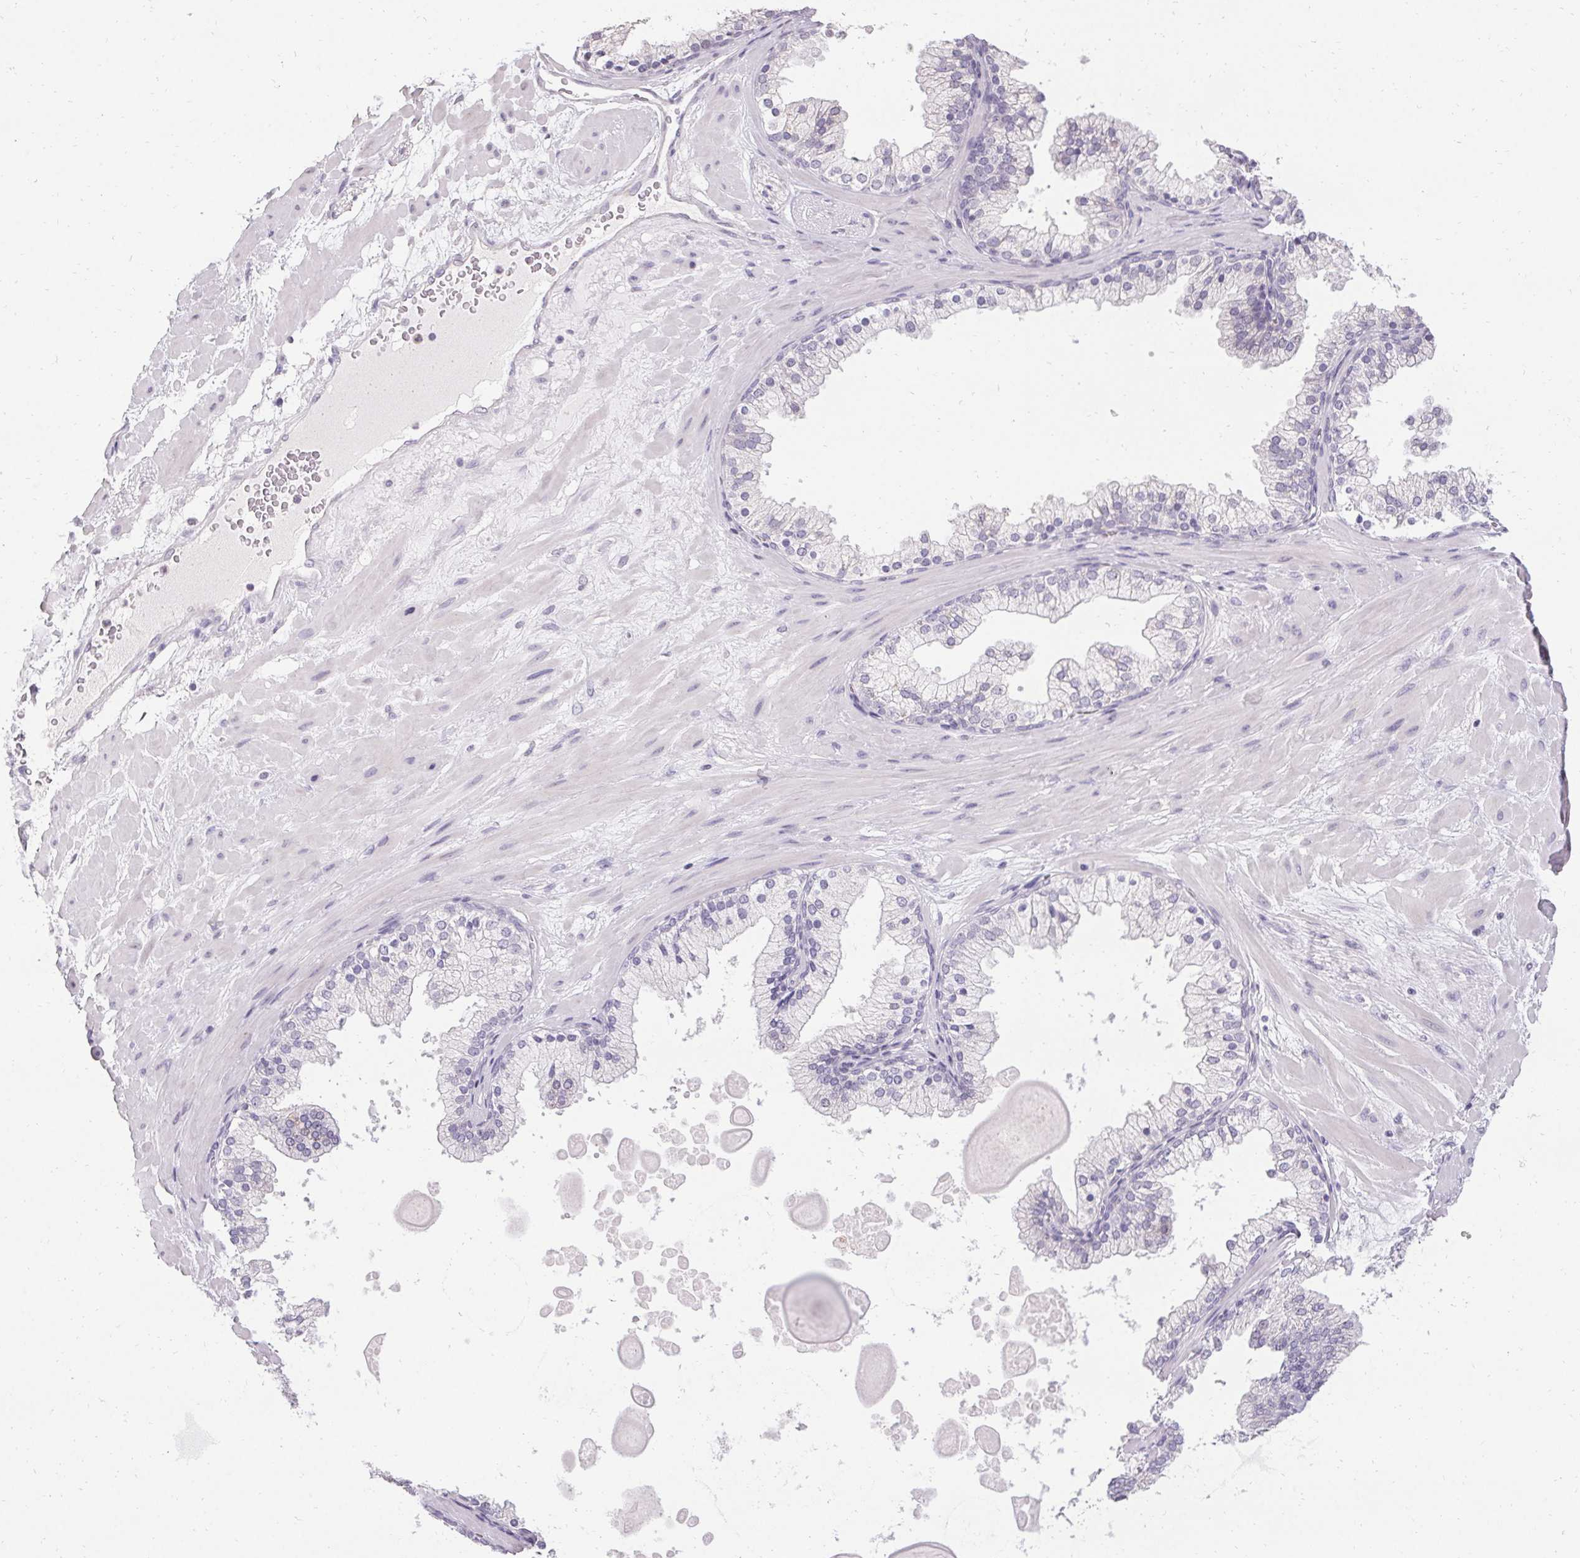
{"staining": {"intensity": "negative", "quantity": "none", "location": "none"}, "tissue": "soft tissue", "cell_type": "Fibroblasts", "image_type": "normal", "snomed": [{"axis": "morphology", "description": "Normal tissue, NOS"}, {"axis": "topography", "description": "Prostate"}, {"axis": "topography", "description": "Peripheral nerve tissue"}], "caption": "Immunohistochemical staining of unremarkable soft tissue reveals no significant positivity in fibroblasts. (Stains: DAB (3,3'-diaminobenzidine) immunohistochemistry with hematoxylin counter stain, Microscopy: brightfield microscopy at high magnification).", "gene": "PMEL", "patient": {"sex": "male", "age": 61}}